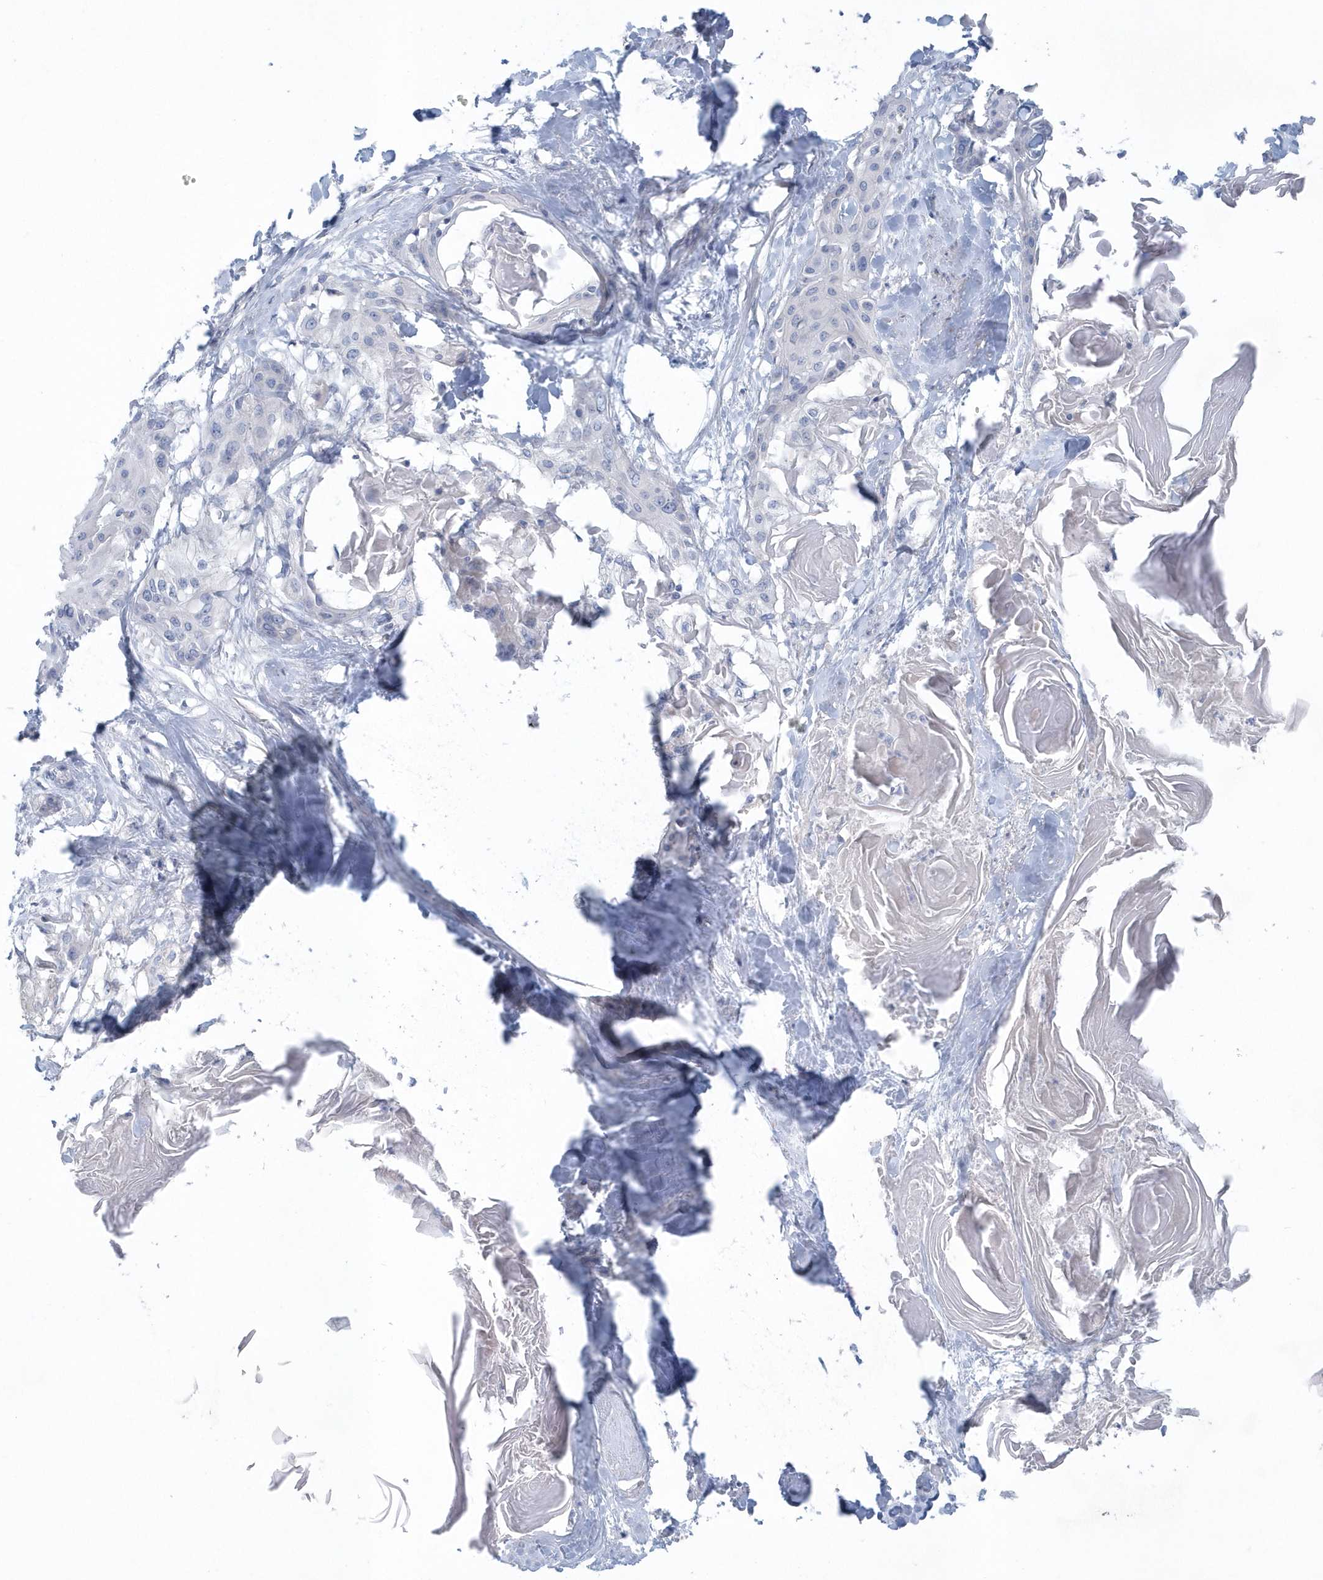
{"staining": {"intensity": "negative", "quantity": "none", "location": "none"}, "tissue": "cervical cancer", "cell_type": "Tumor cells", "image_type": "cancer", "snomed": [{"axis": "morphology", "description": "Squamous cell carcinoma, NOS"}, {"axis": "topography", "description": "Cervix"}], "caption": "Immunohistochemistry (IHC) of human cervical cancer demonstrates no staining in tumor cells.", "gene": "SPATA18", "patient": {"sex": "female", "age": 57}}